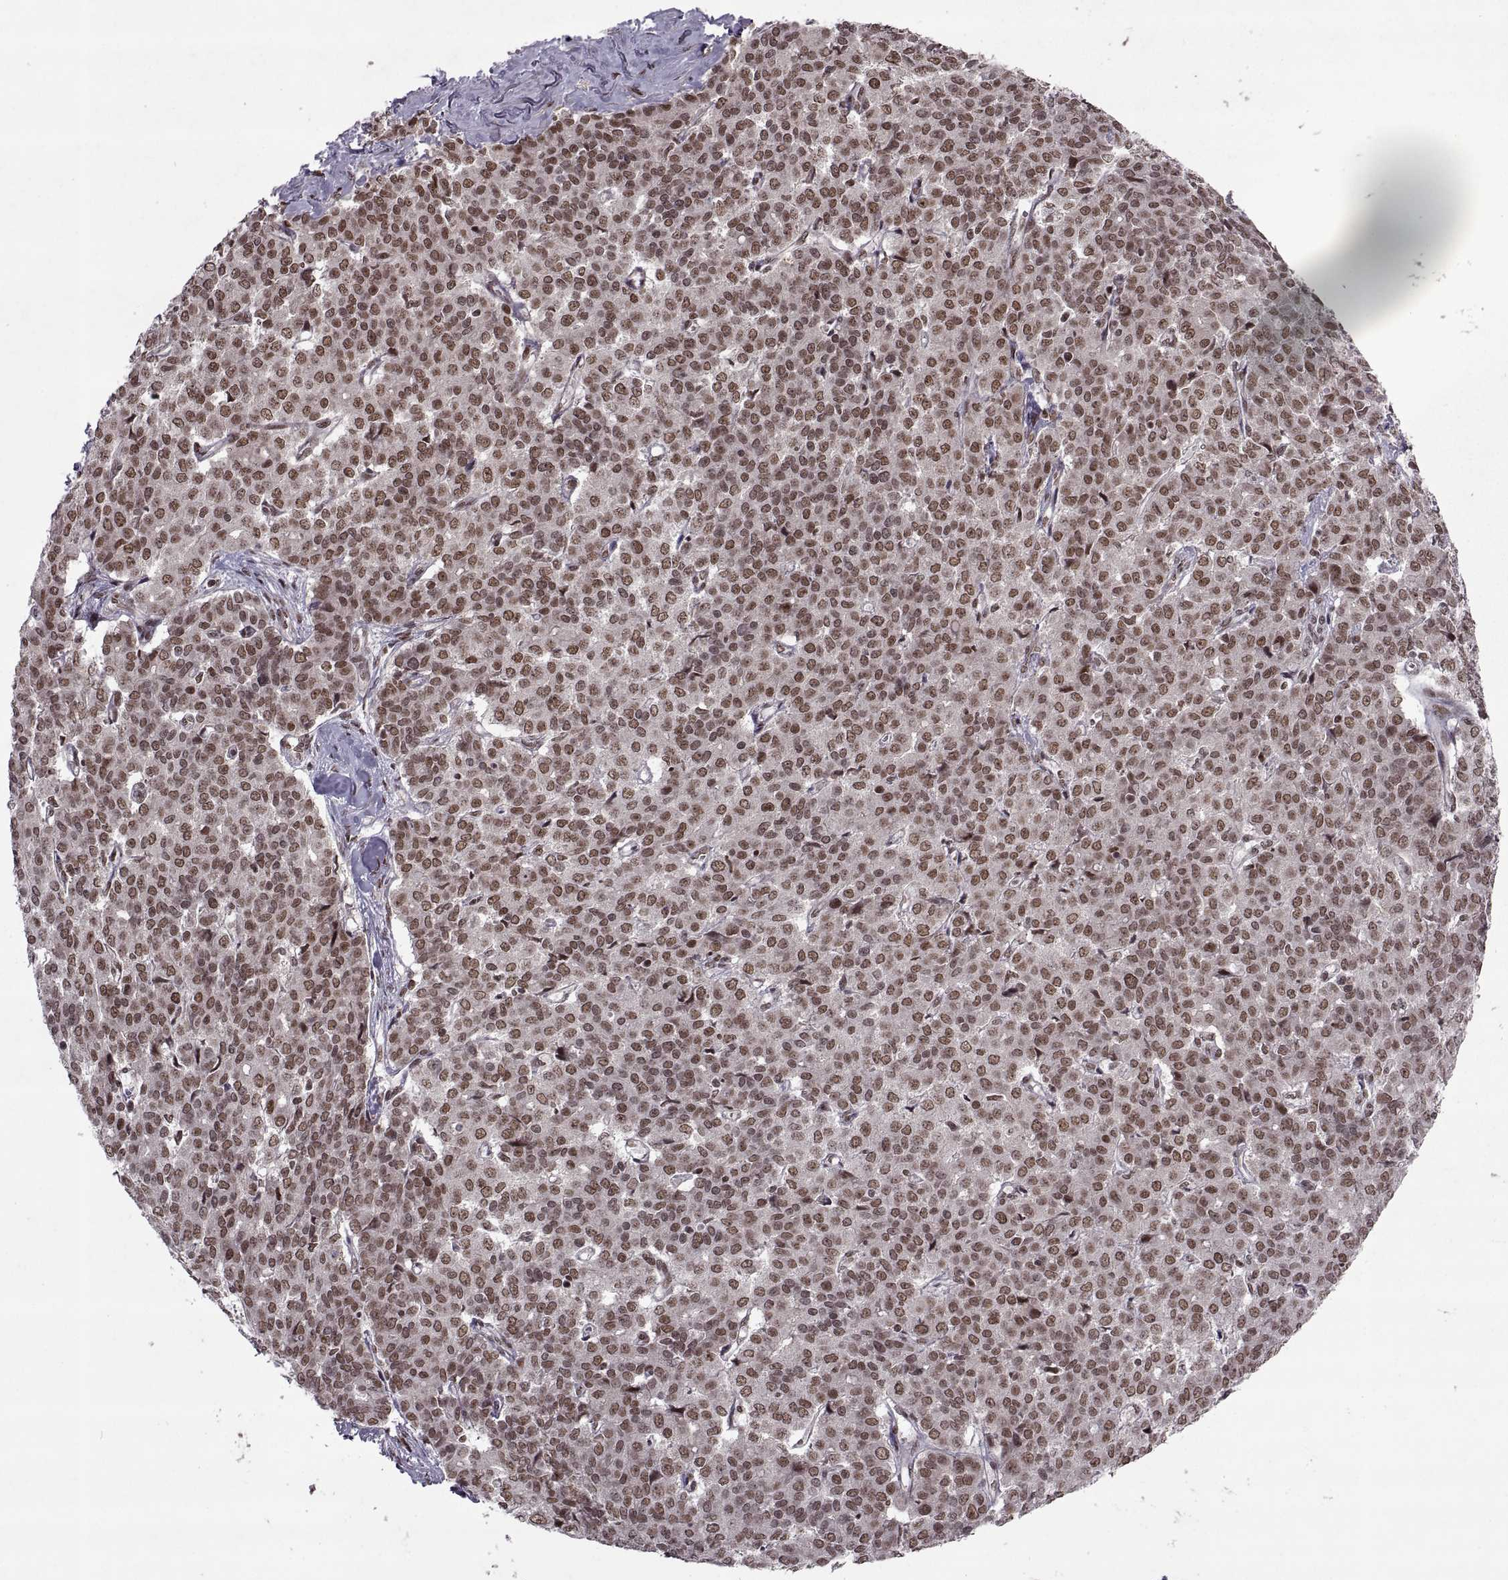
{"staining": {"intensity": "moderate", "quantity": ">75%", "location": "nuclear"}, "tissue": "liver cancer", "cell_type": "Tumor cells", "image_type": "cancer", "snomed": [{"axis": "morphology", "description": "Cholangiocarcinoma"}, {"axis": "topography", "description": "Liver"}], "caption": "Brown immunohistochemical staining in human liver cholangiocarcinoma displays moderate nuclear staining in approximately >75% of tumor cells. The staining was performed using DAB to visualize the protein expression in brown, while the nuclei were stained in blue with hematoxylin (Magnification: 20x).", "gene": "MT1E", "patient": {"sex": "female", "age": 47}}